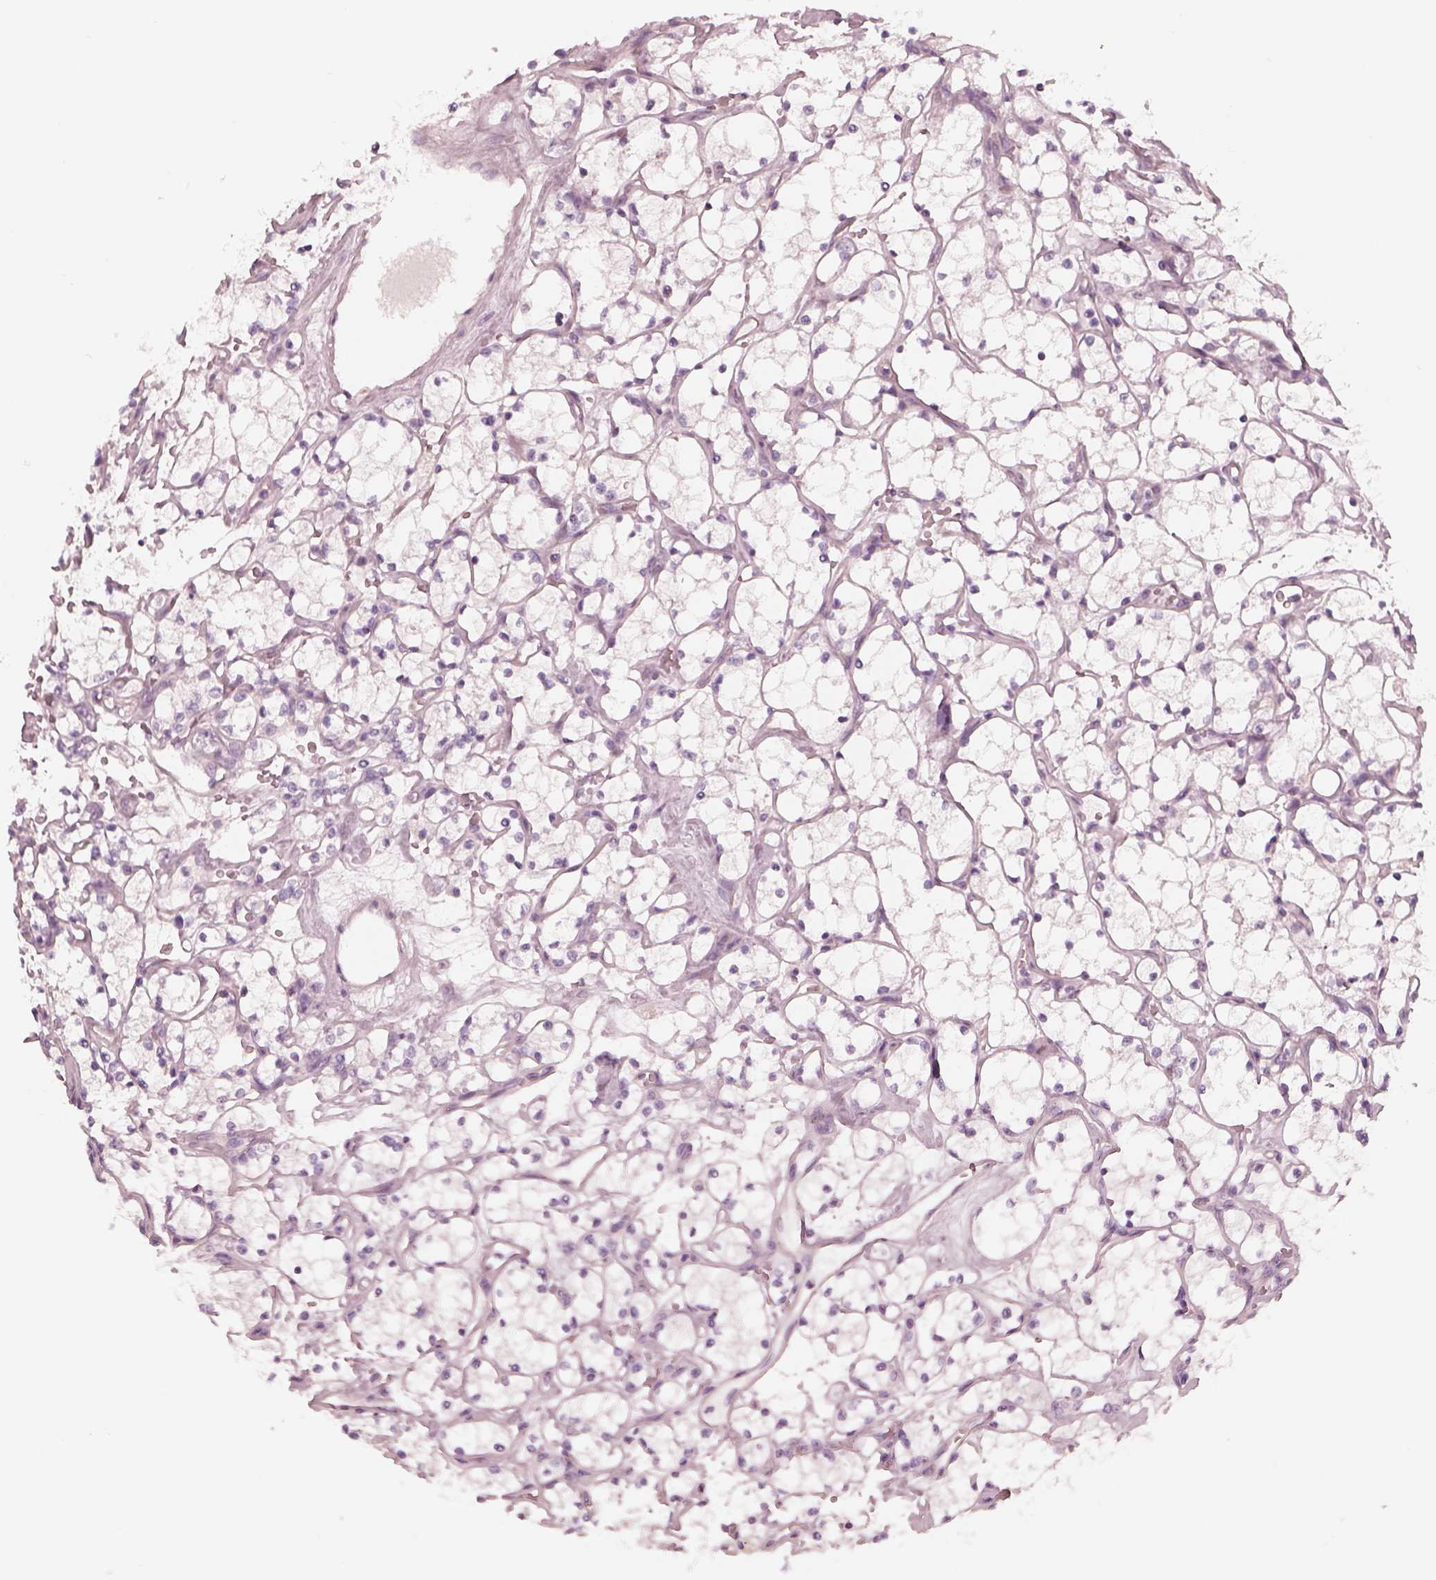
{"staining": {"intensity": "negative", "quantity": "none", "location": "none"}, "tissue": "renal cancer", "cell_type": "Tumor cells", "image_type": "cancer", "snomed": [{"axis": "morphology", "description": "Adenocarcinoma, NOS"}, {"axis": "topography", "description": "Kidney"}], "caption": "This is an immunohistochemistry image of human renal adenocarcinoma. There is no positivity in tumor cells.", "gene": "CADM2", "patient": {"sex": "female", "age": 69}}